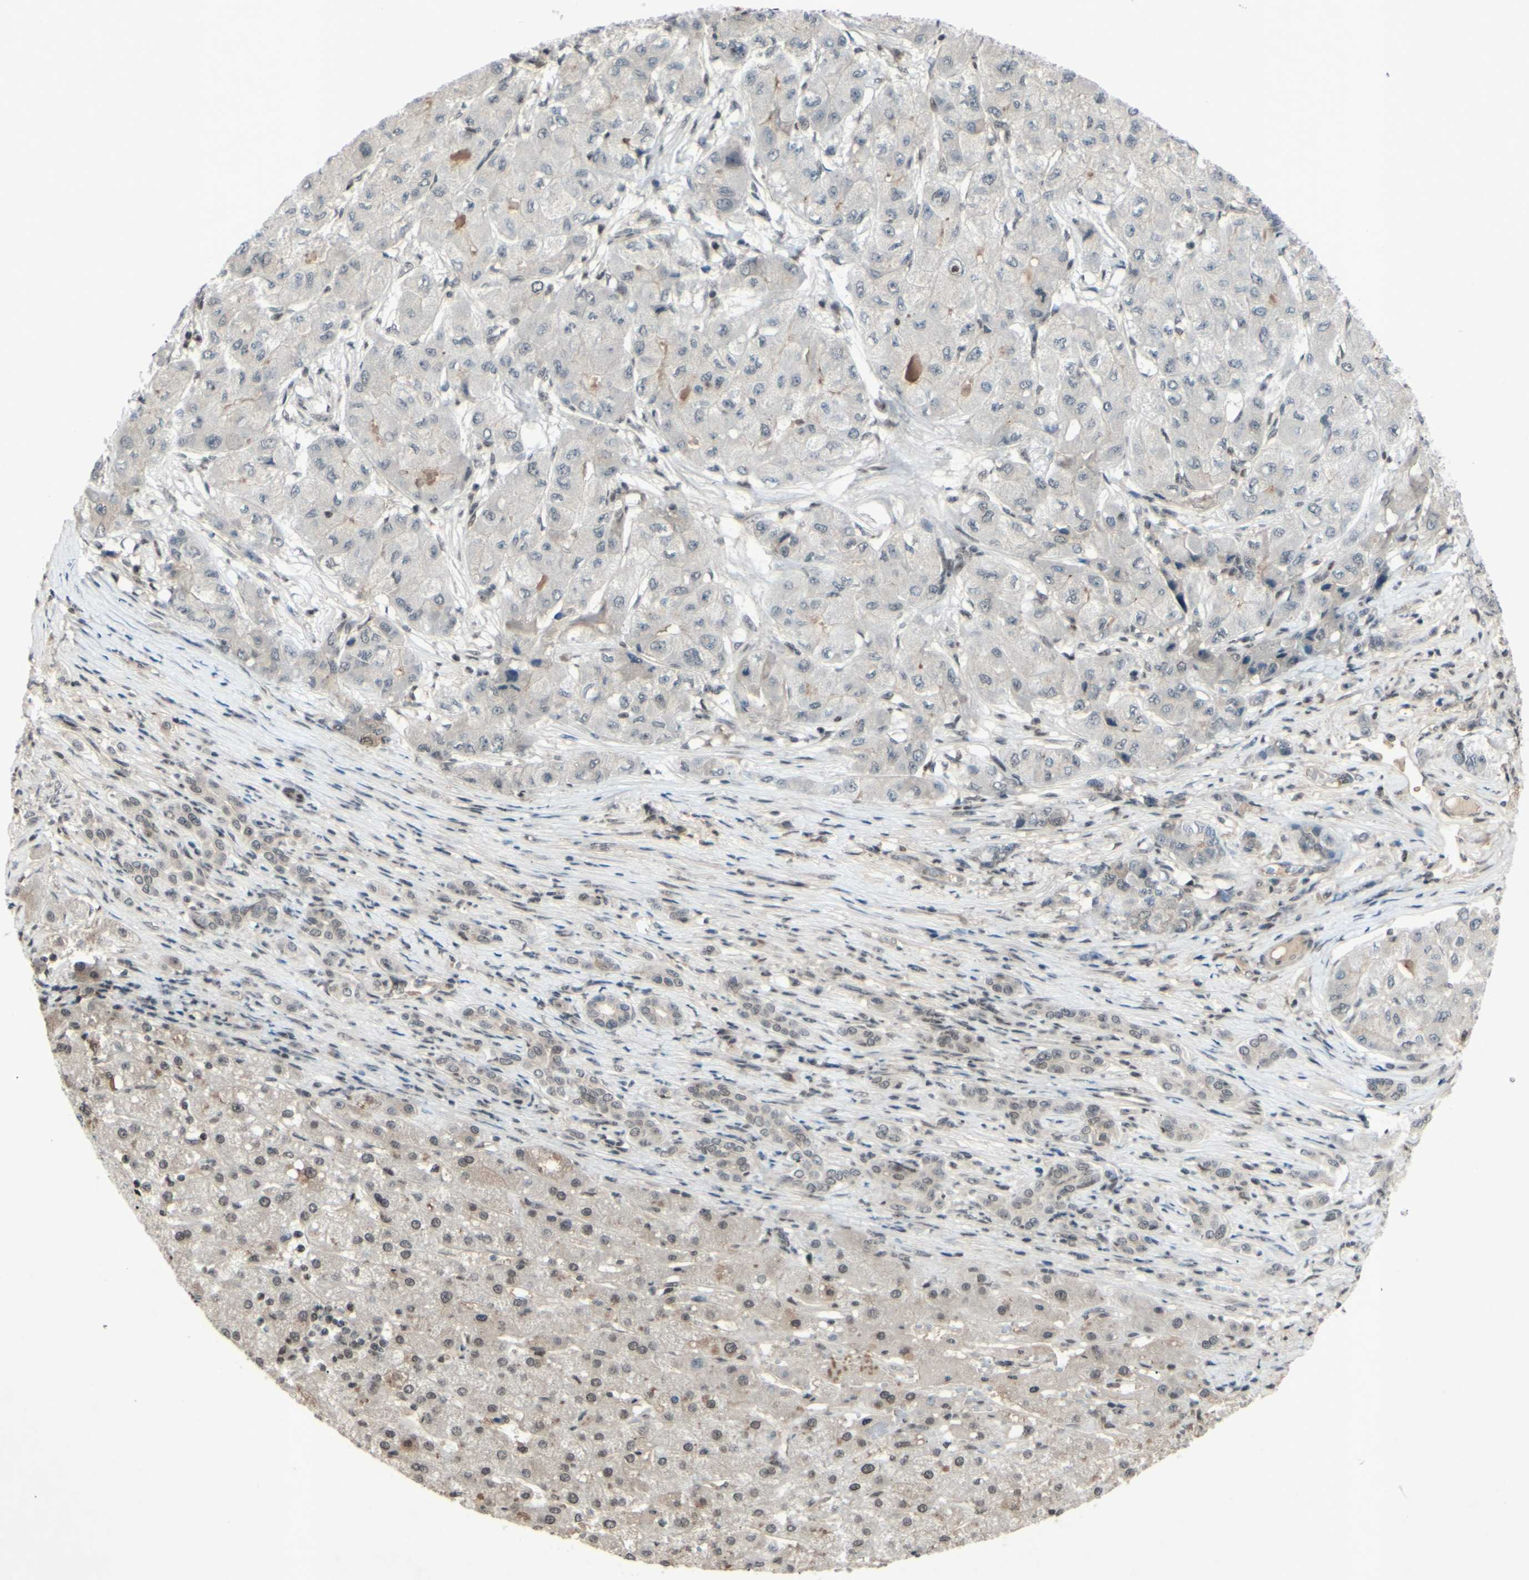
{"staining": {"intensity": "negative", "quantity": "none", "location": "none"}, "tissue": "liver cancer", "cell_type": "Tumor cells", "image_type": "cancer", "snomed": [{"axis": "morphology", "description": "Carcinoma, Hepatocellular, NOS"}, {"axis": "topography", "description": "Liver"}], "caption": "Hepatocellular carcinoma (liver) stained for a protein using IHC exhibits no expression tumor cells.", "gene": "SNW1", "patient": {"sex": "male", "age": 80}}